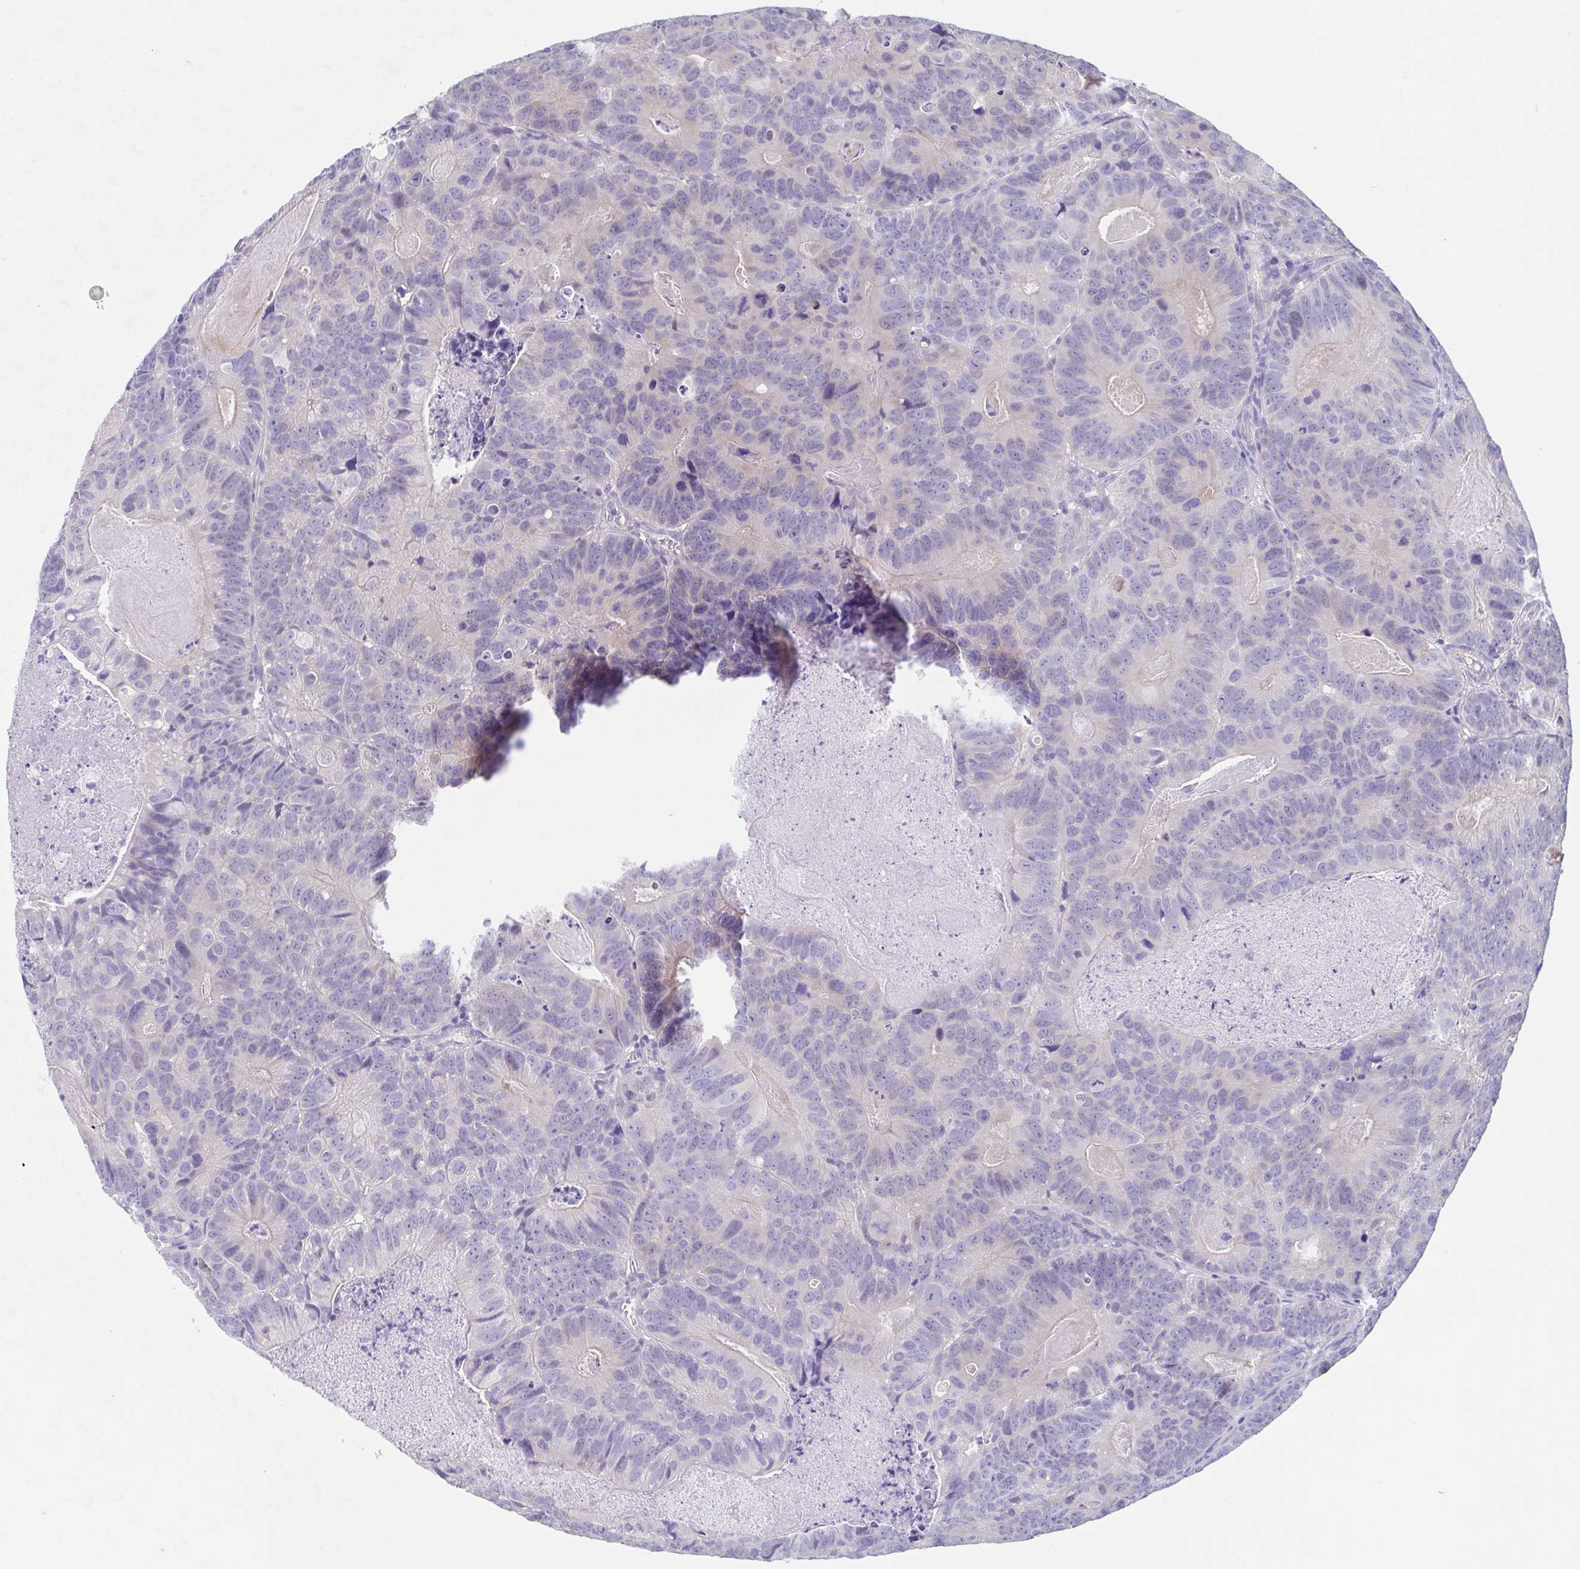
{"staining": {"intensity": "negative", "quantity": "none", "location": "none"}, "tissue": "head and neck cancer", "cell_type": "Tumor cells", "image_type": "cancer", "snomed": [{"axis": "morphology", "description": "Adenocarcinoma, NOS"}, {"axis": "topography", "description": "Head-Neck"}], "caption": "An IHC image of head and neck cancer (adenocarcinoma) is shown. There is no staining in tumor cells of head and neck cancer (adenocarcinoma).", "gene": "TEX12", "patient": {"sex": "male", "age": 62}}